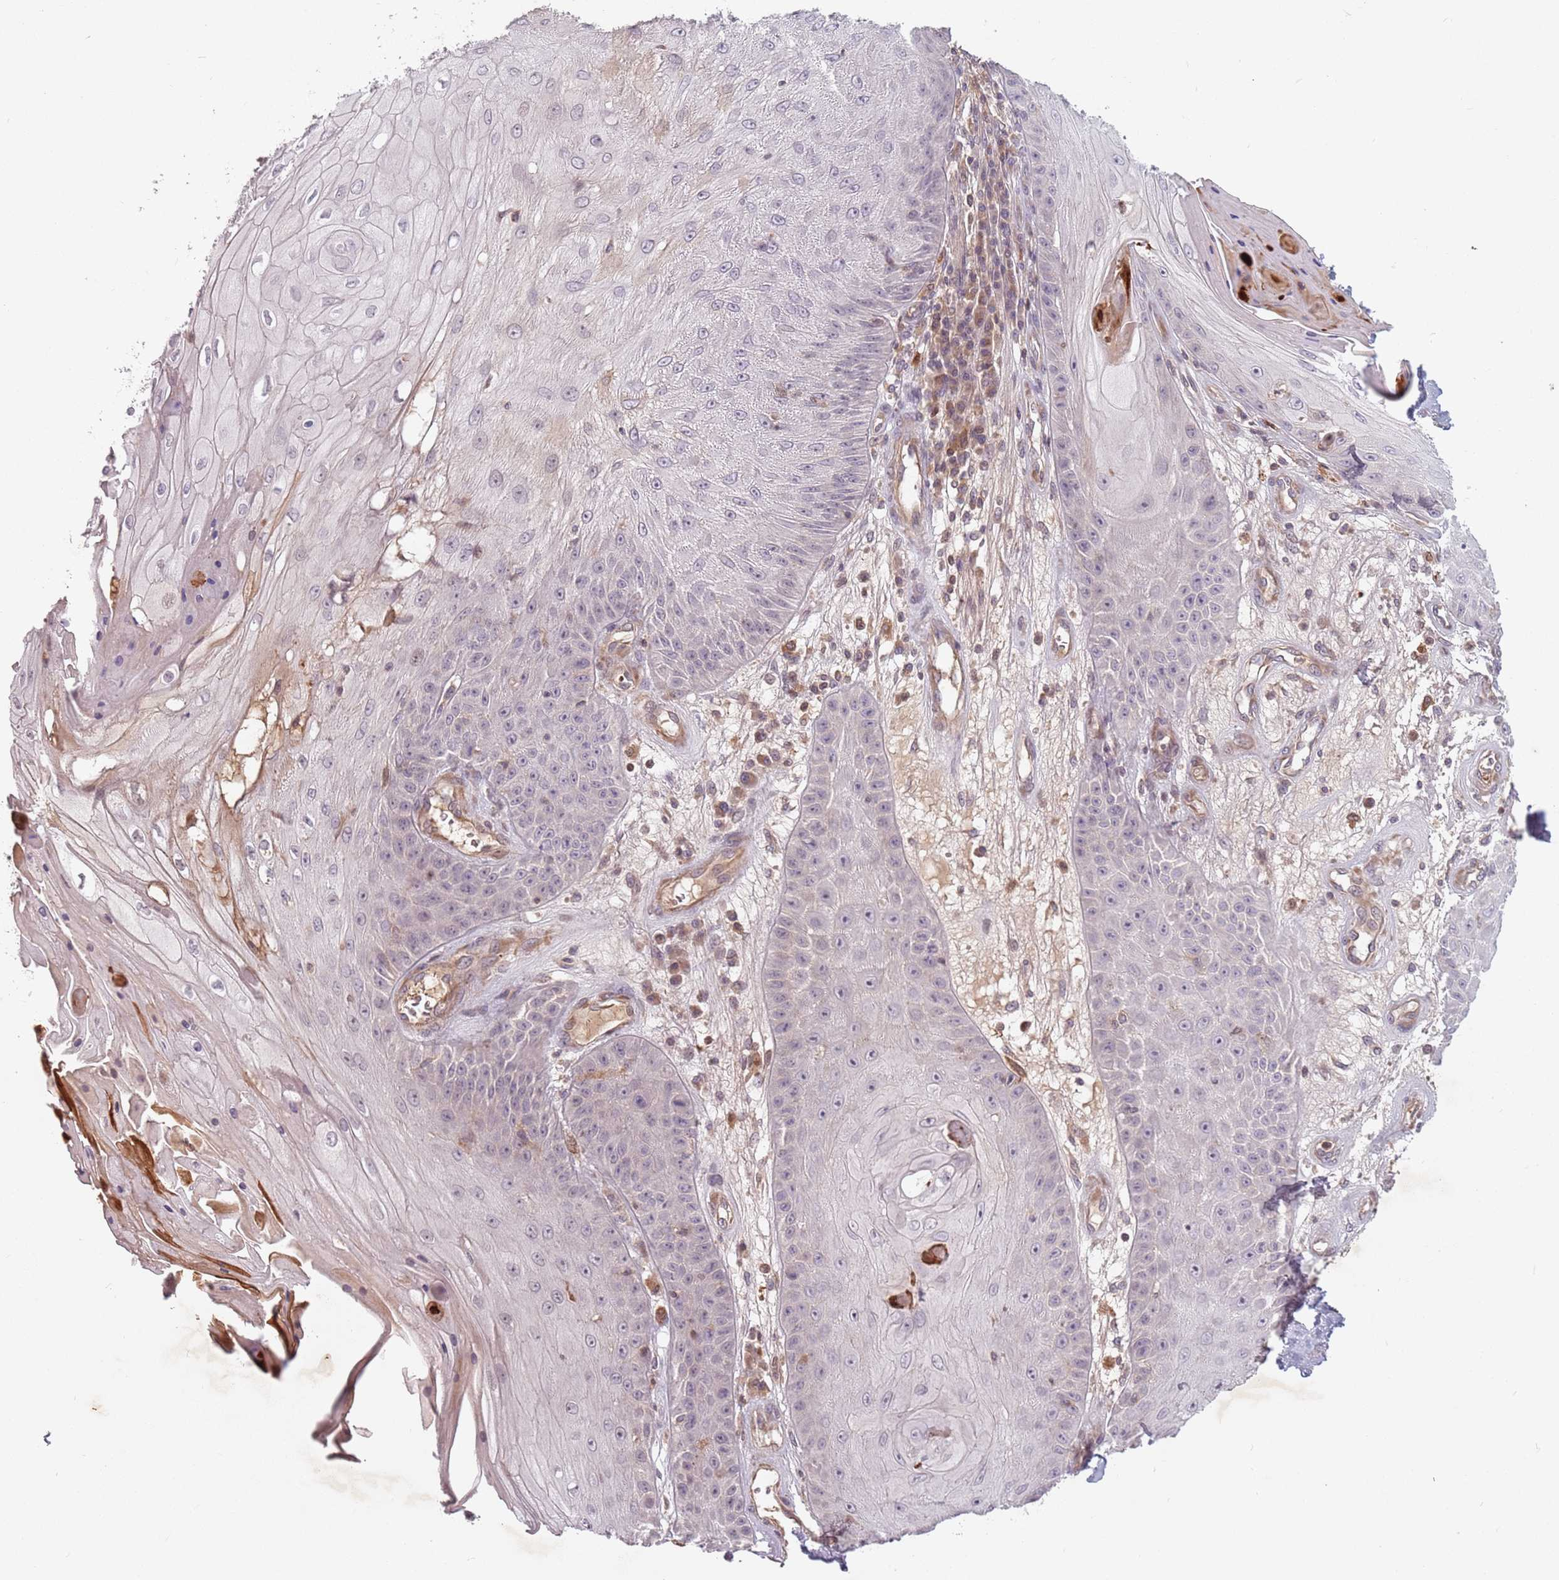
{"staining": {"intensity": "negative", "quantity": "none", "location": "none"}, "tissue": "skin cancer", "cell_type": "Tumor cells", "image_type": "cancer", "snomed": [{"axis": "morphology", "description": "Squamous cell carcinoma, NOS"}, {"axis": "topography", "description": "Skin"}], "caption": "Human skin squamous cell carcinoma stained for a protein using IHC exhibits no staining in tumor cells.", "gene": "GPR180", "patient": {"sex": "male", "age": 70}}